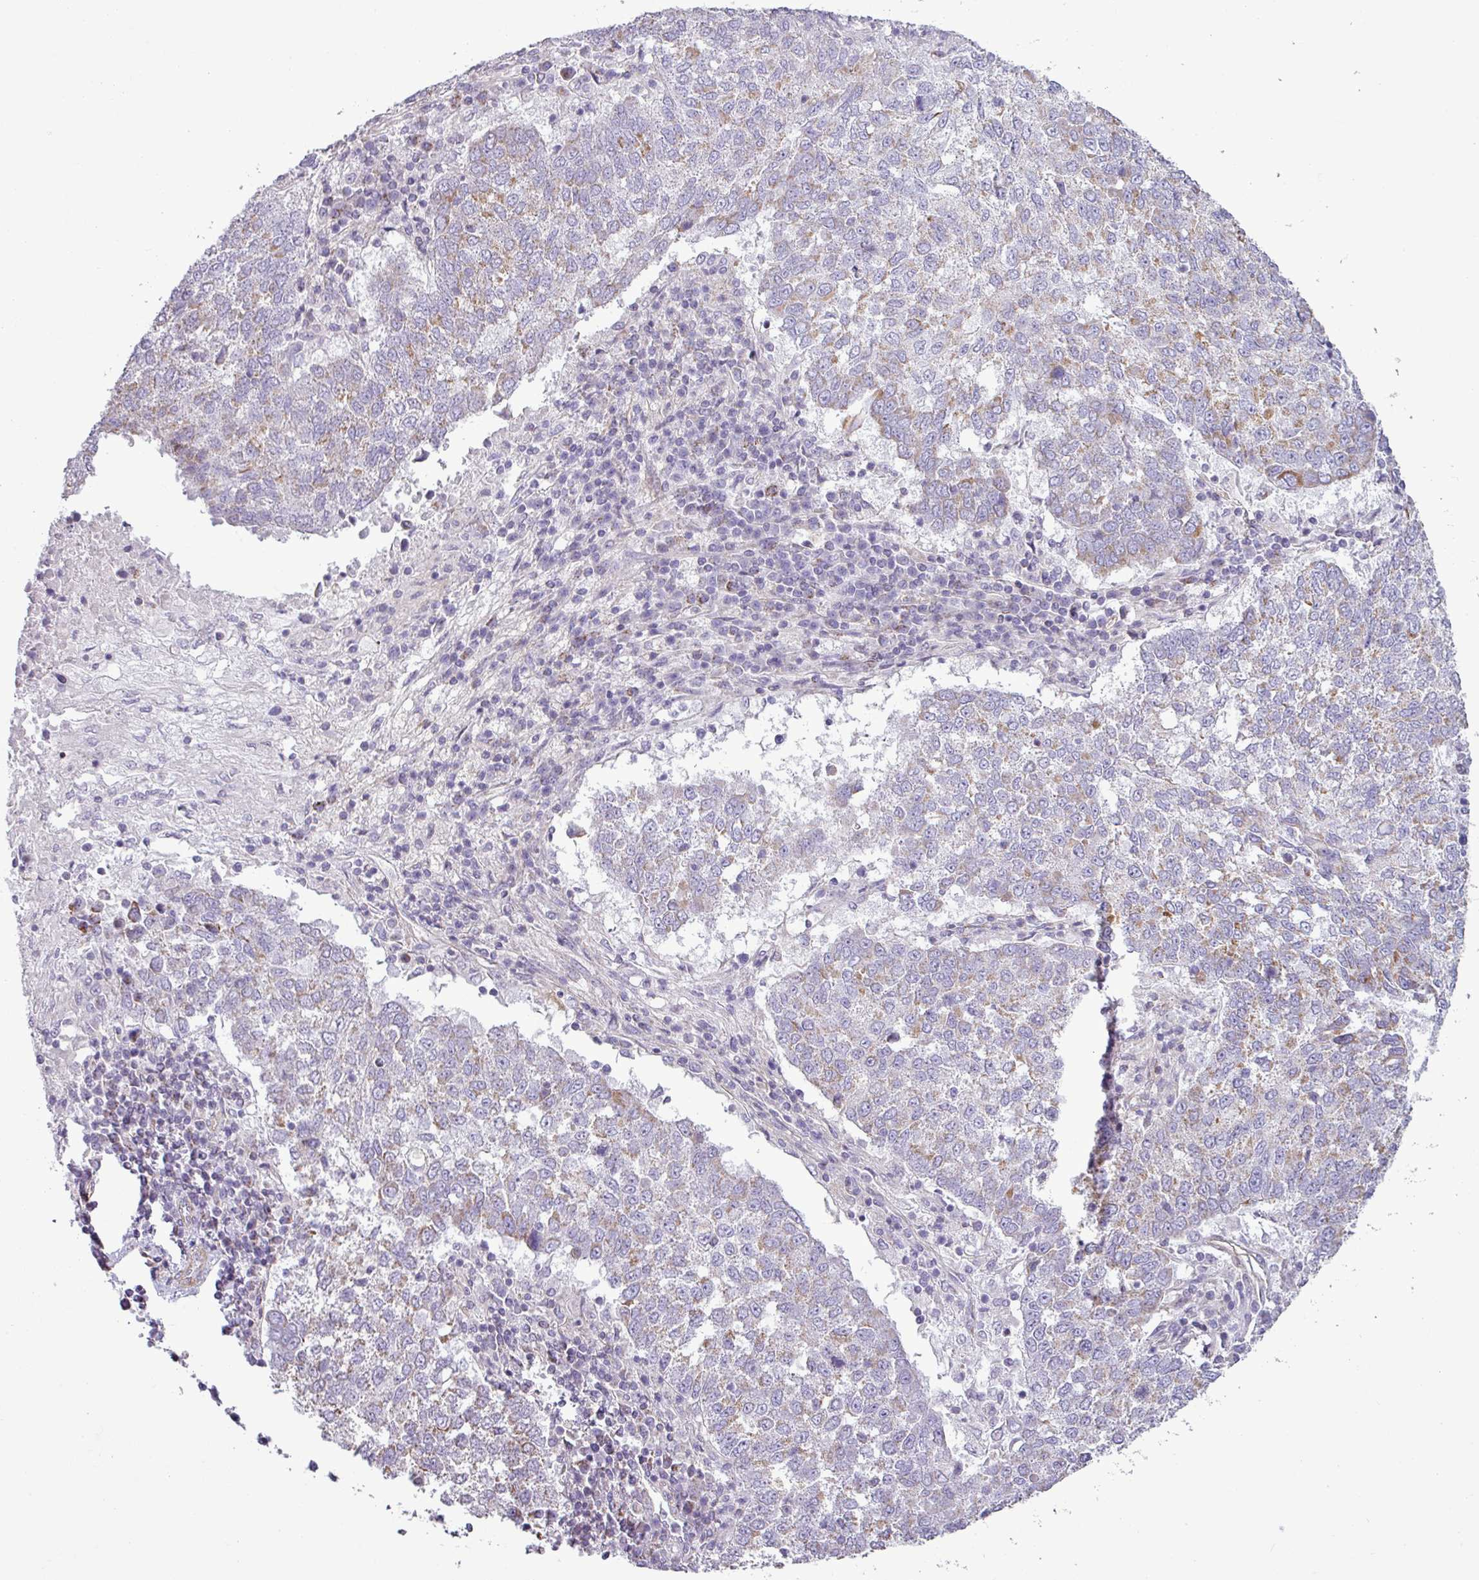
{"staining": {"intensity": "weak", "quantity": "25%-75%", "location": "cytoplasmic/membranous"}, "tissue": "lung cancer", "cell_type": "Tumor cells", "image_type": "cancer", "snomed": [{"axis": "morphology", "description": "Squamous cell carcinoma, NOS"}, {"axis": "topography", "description": "Lung"}], "caption": "This micrograph reveals IHC staining of squamous cell carcinoma (lung), with low weak cytoplasmic/membranous positivity in about 25%-75% of tumor cells.", "gene": "BTN2A2", "patient": {"sex": "male", "age": 73}}